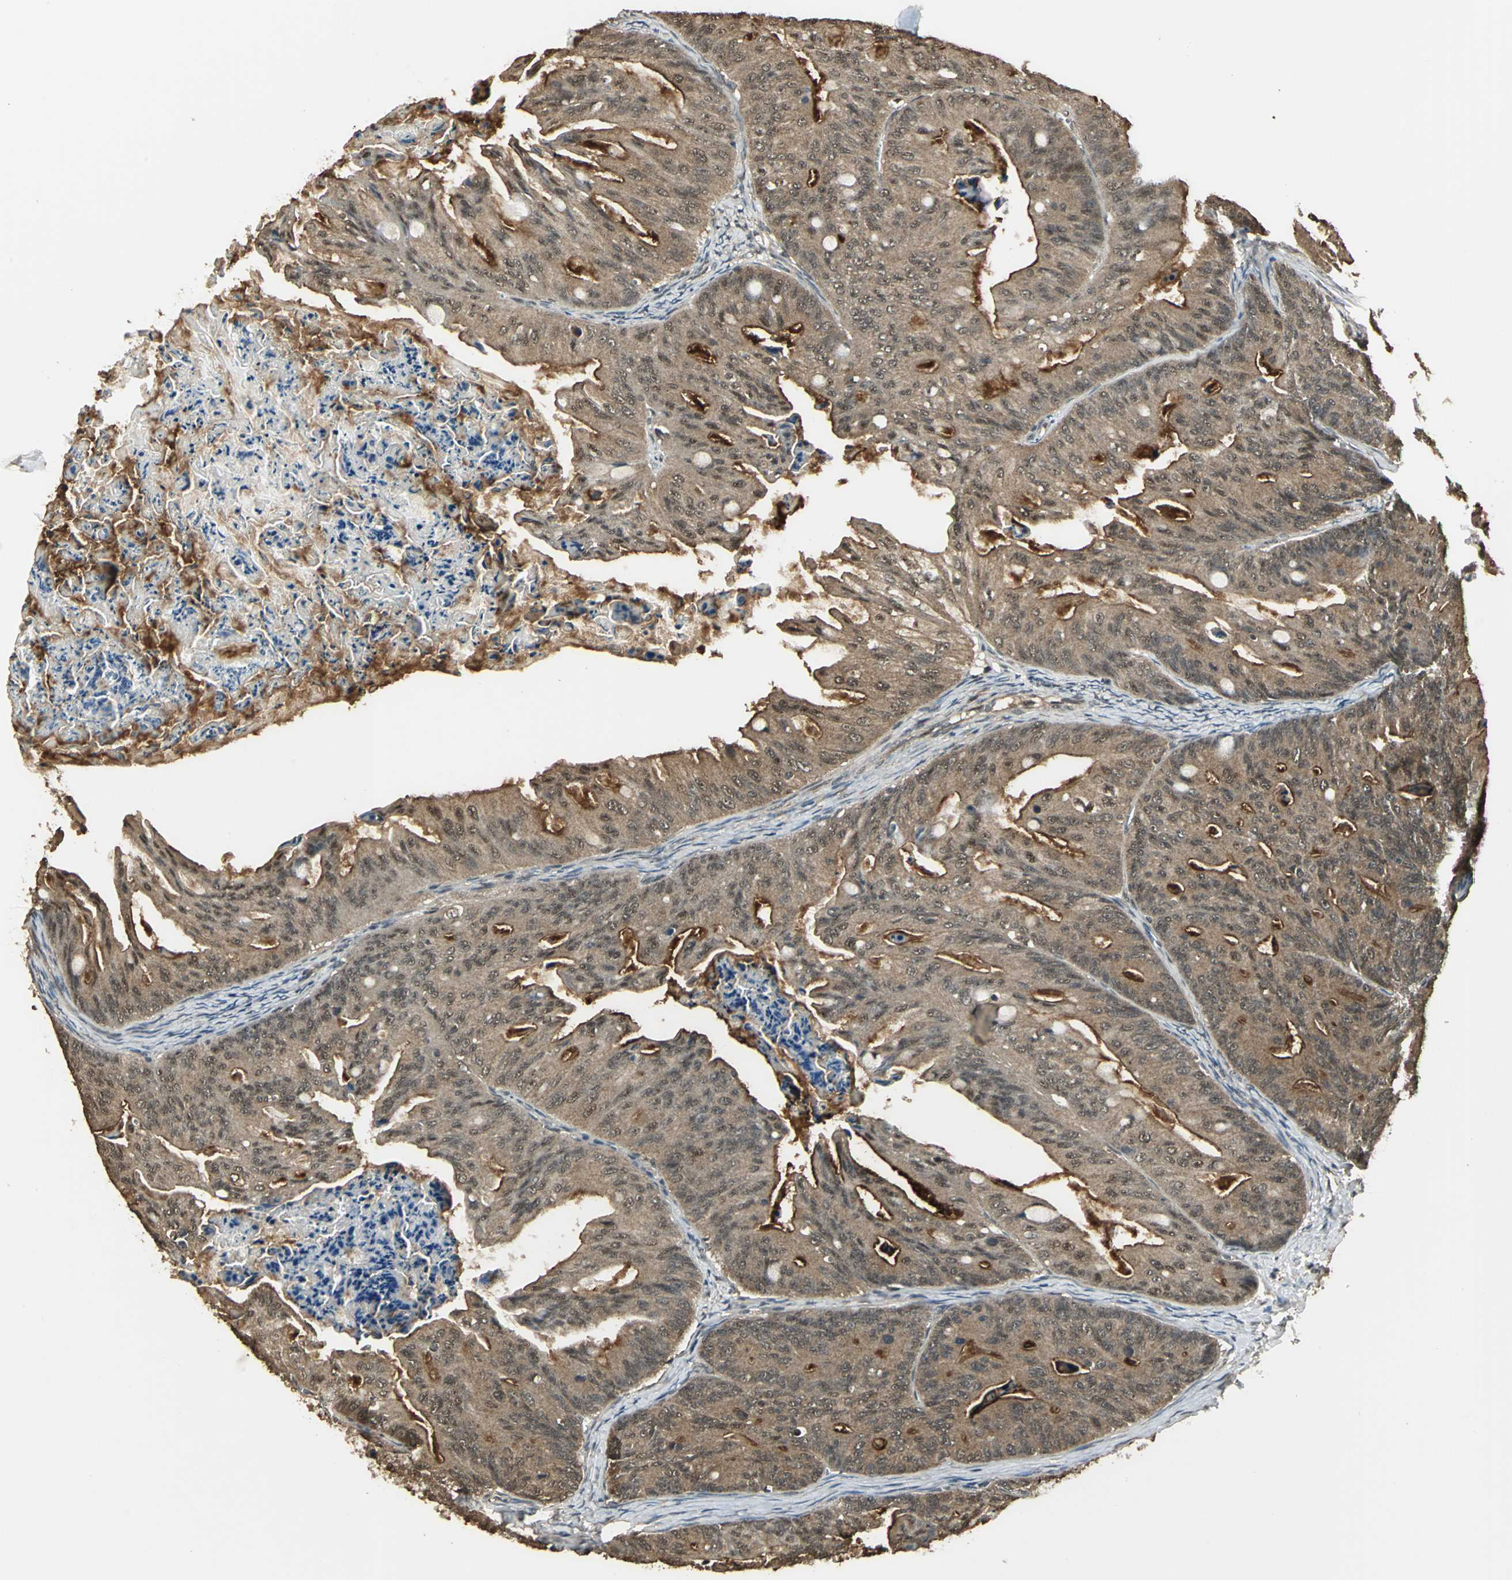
{"staining": {"intensity": "moderate", "quantity": ">75%", "location": "cytoplasmic/membranous"}, "tissue": "ovarian cancer", "cell_type": "Tumor cells", "image_type": "cancer", "snomed": [{"axis": "morphology", "description": "Cystadenocarcinoma, mucinous, NOS"}, {"axis": "topography", "description": "Ovary"}], "caption": "This photomicrograph reveals immunohistochemistry staining of ovarian mucinous cystadenocarcinoma, with medium moderate cytoplasmic/membranous positivity in approximately >75% of tumor cells.", "gene": "UCHL5", "patient": {"sex": "female", "age": 36}}